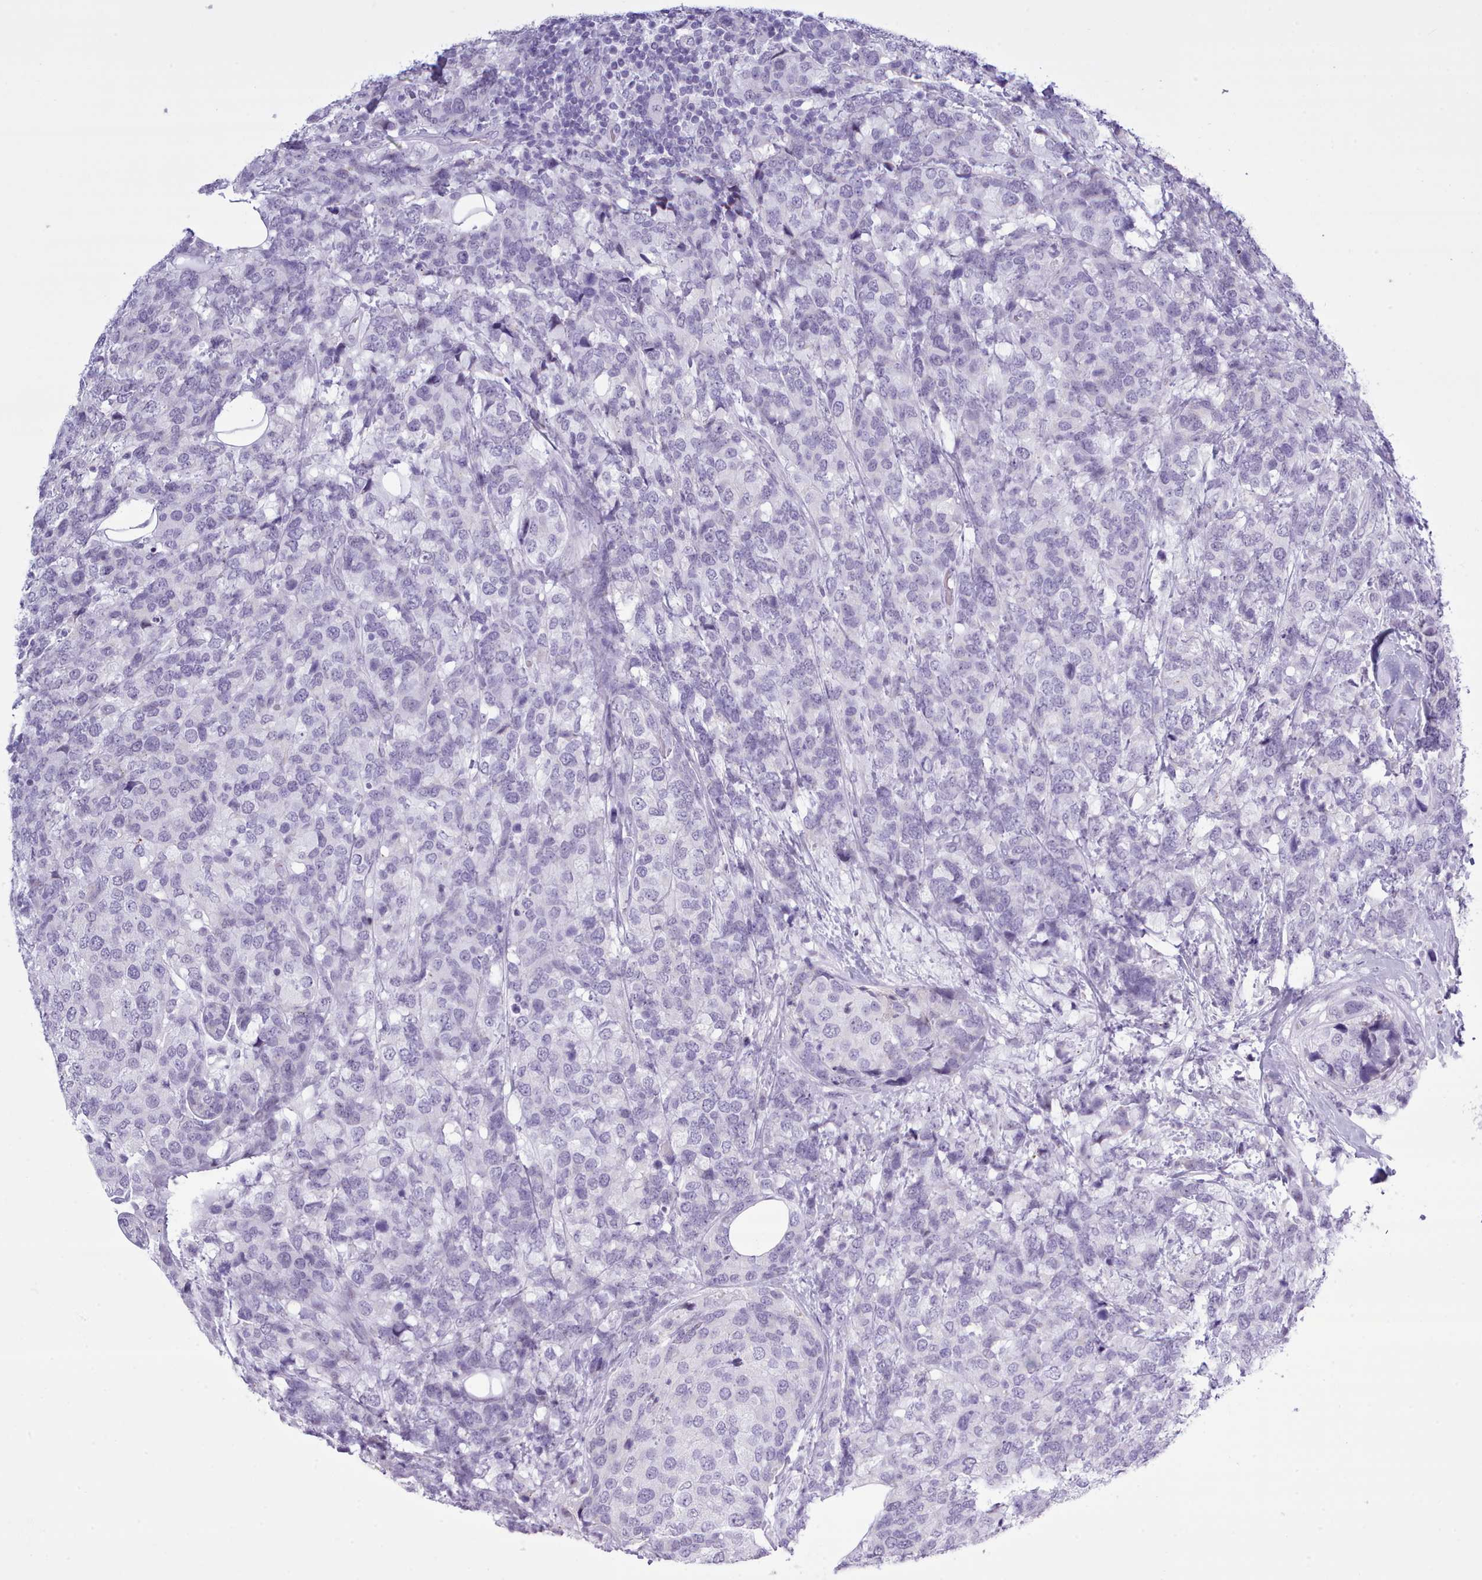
{"staining": {"intensity": "negative", "quantity": "none", "location": "none"}, "tissue": "breast cancer", "cell_type": "Tumor cells", "image_type": "cancer", "snomed": [{"axis": "morphology", "description": "Lobular carcinoma"}, {"axis": "topography", "description": "Breast"}], "caption": "Protein analysis of breast cancer displays no significant staining in tumor cells.", "gene": "FBXO48", "patient": {"sex": "female", "age": 59}}